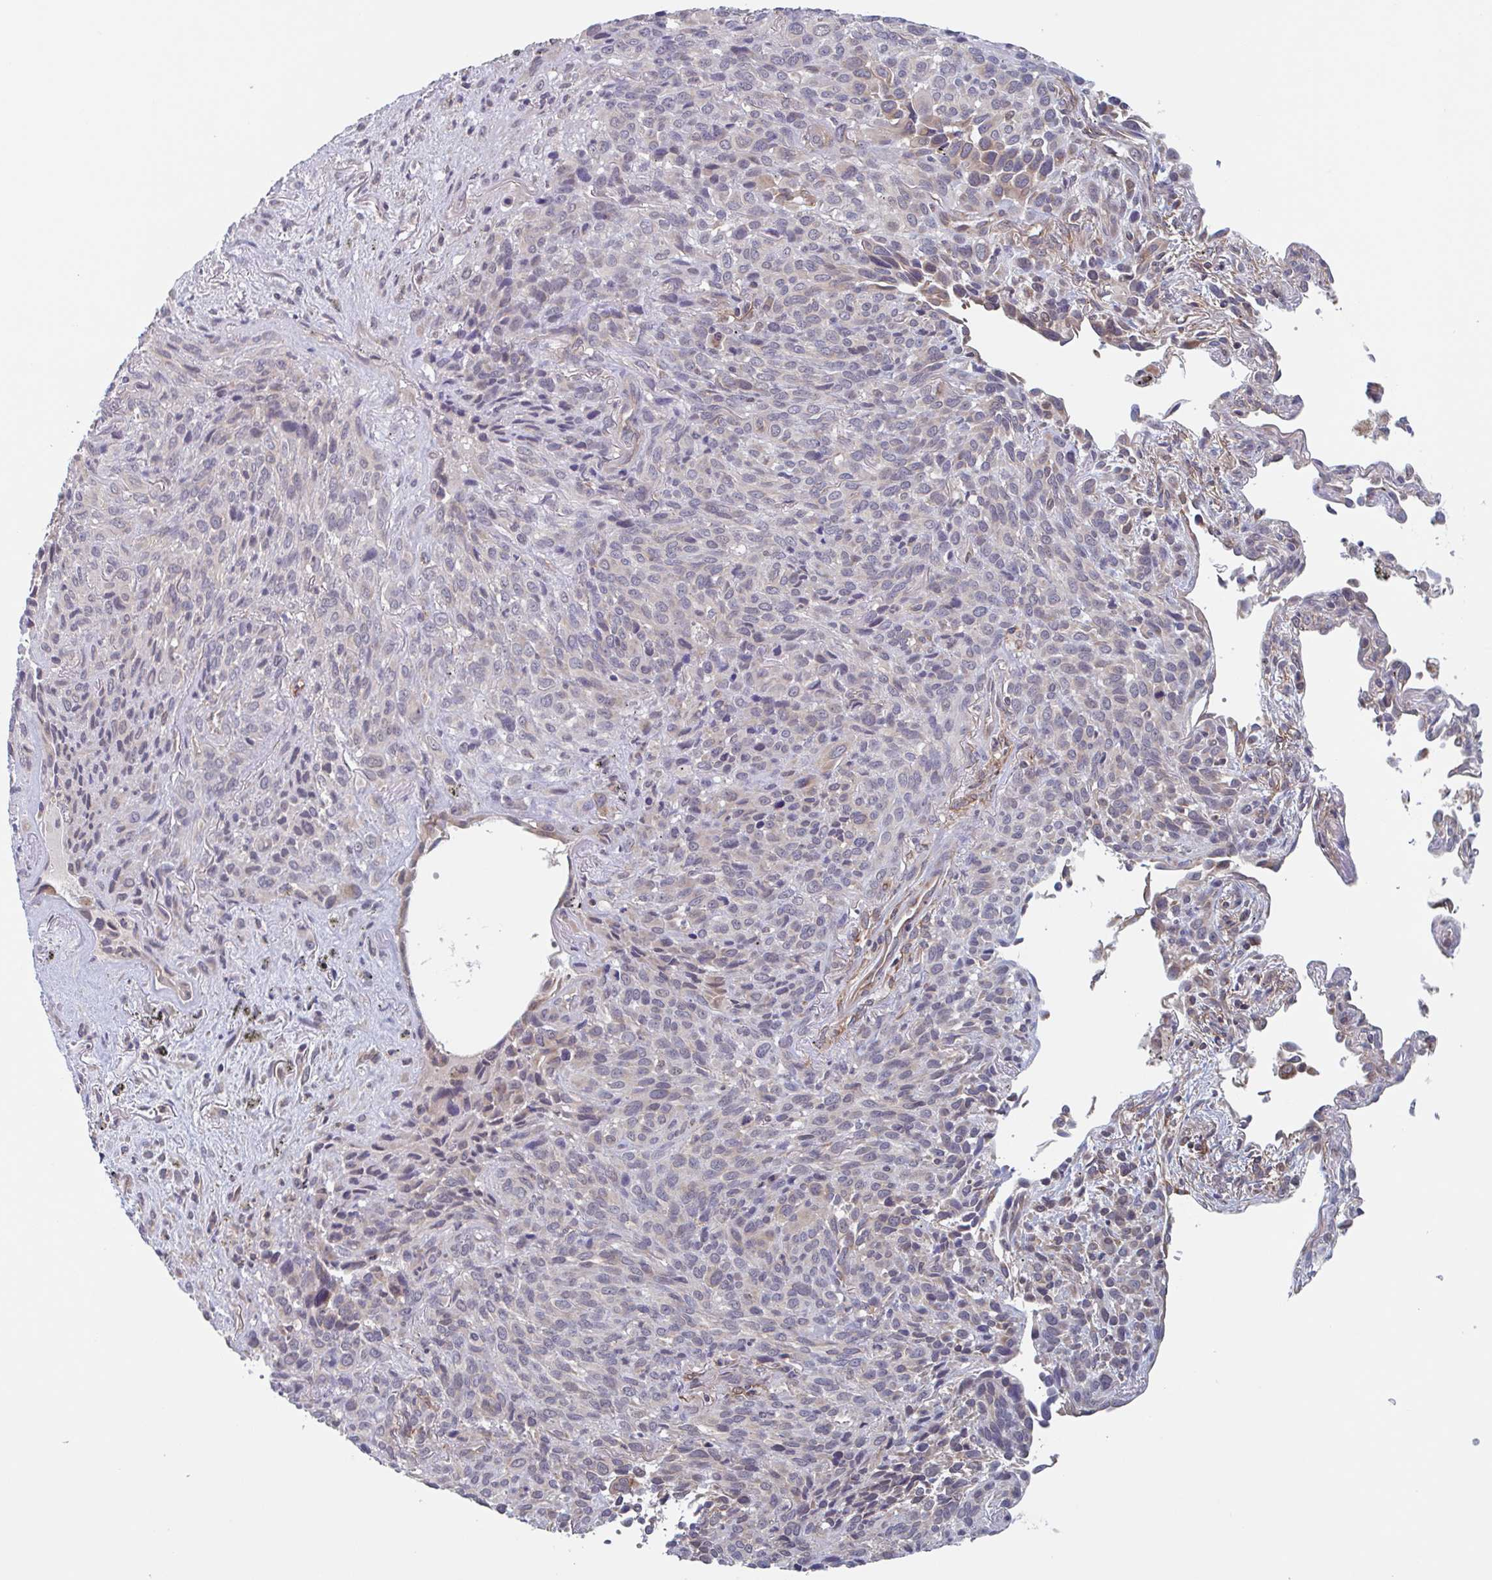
{"staining": {"intensity": "weak", "quantity": "<25%", "location": "cytoplasmic/membranous"}, "tissue": "melanoma", "cell_type": "Tumor cells", "image_type": "cancer", "snomed": [{"axis": "morphology", "description": "Malignant melanoma, Metastatic site"}, {"axis": "topography", "description": "Lung"}], "caption": "An IHC micrograph of malignant melanoma (metastatic site) is shown. There is no staining in tumor cells of malignant melanoma (metastatic site).", "gene": "SURF1", "patient": {"sex": "male", "age": 48}}